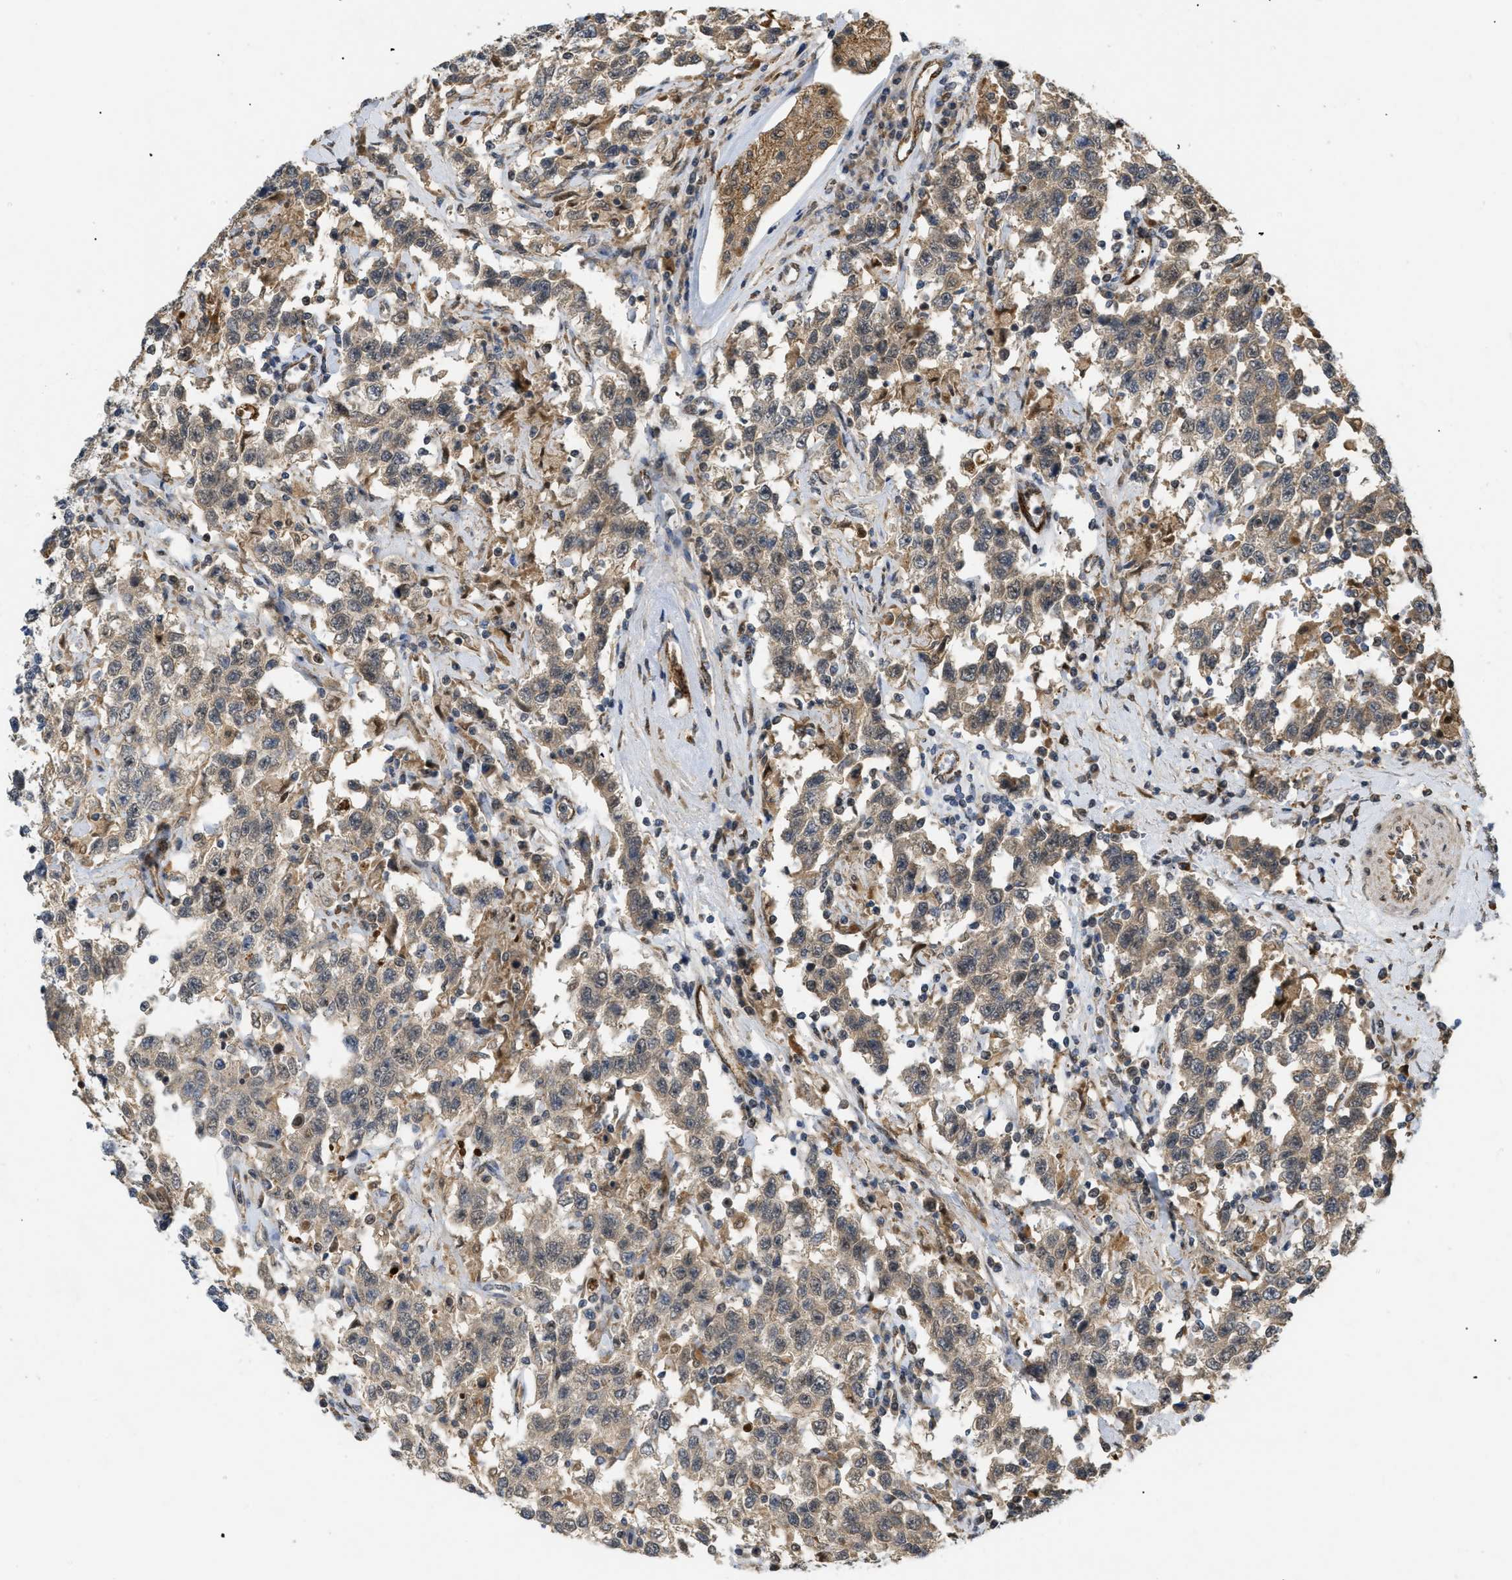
{"staining": {"intensity": "weak", "quantity": "25%-75%", "location": "cytoplasmic/membranous,nuclear"}, "tissue": "testis cancer", "cell_type": "Tumor cells", "image_type": "cancer", "snomed": [{"axis": "morphology", "description": "Seminoma, NOS"}, {"axis": "topography", "description": "Testis"}], "caption": "Protein staining shows weak cytoplasmic/membranous and nuclear staining in about 25%-75% of tumor cells in testis seminoma. The protein of interest is stained brown, and the nuclei are stained in blue (DAB (3,3'-diaminobenzidine) IHC with brightfield microscopy, high magnification).", "gene": "PDGFB", "patient": {"sex": "male", "age": 41}}